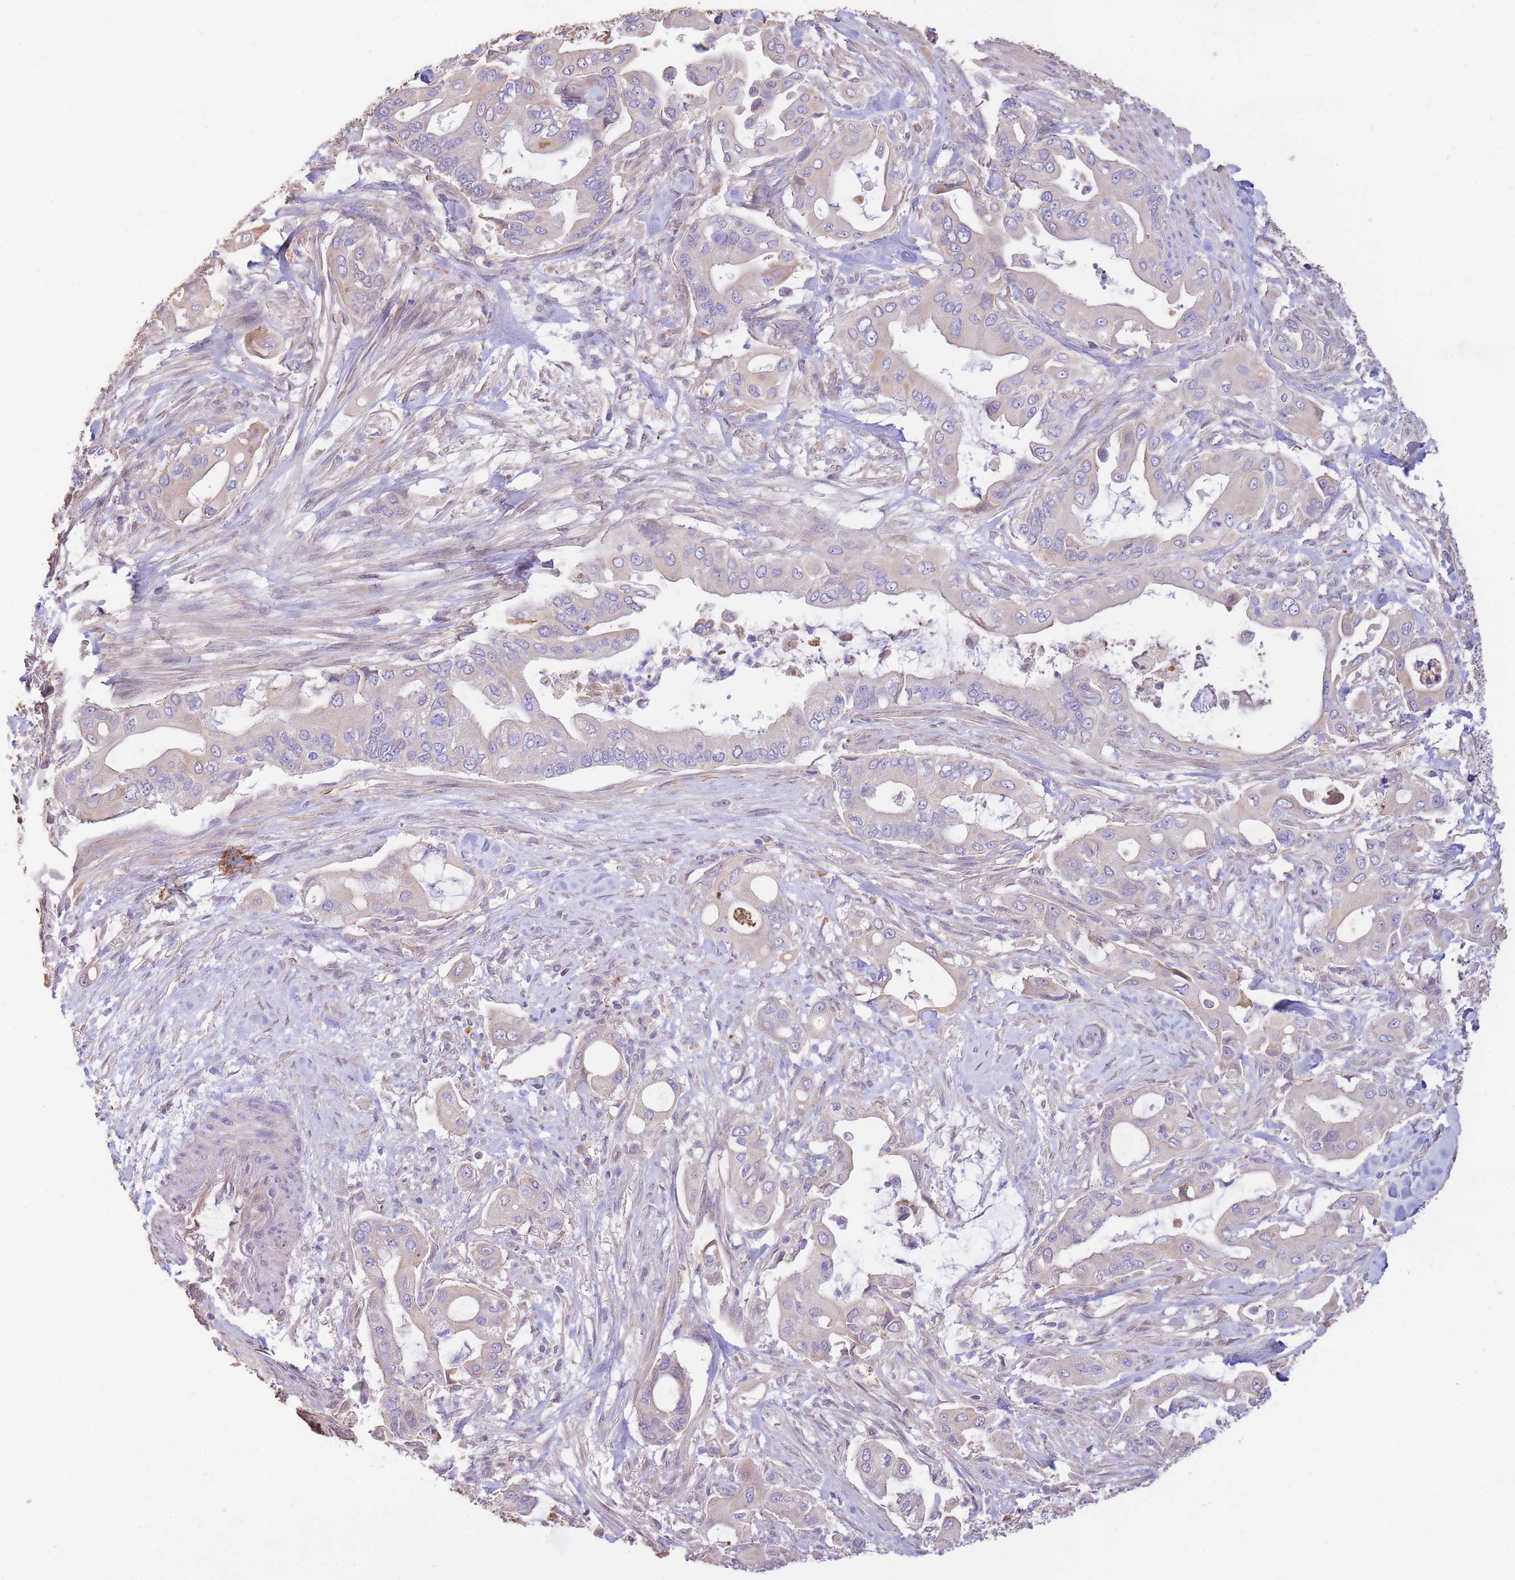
{"staining": {"intensity": "negative", "quantity": "none", "location": "none"}, "tissue": "pancreatic cancer", "cell_type": "Tumor cells", "image_type": "cancer", "snomed": [{"axis": "morphology", "description": "Adenocarcinoma, NOS"}, {"axis": "topography", "description": "Pancreas"}], "caption": "Tumor cells show no significant protein expression in pancreatic adenocarcinoma. (DAB (3,3'-diaminobenzidine) immunohistochemistry (IHC), high magnification).", "gene": "RGS14", "patient": {"sex": "male", "age": 57}}